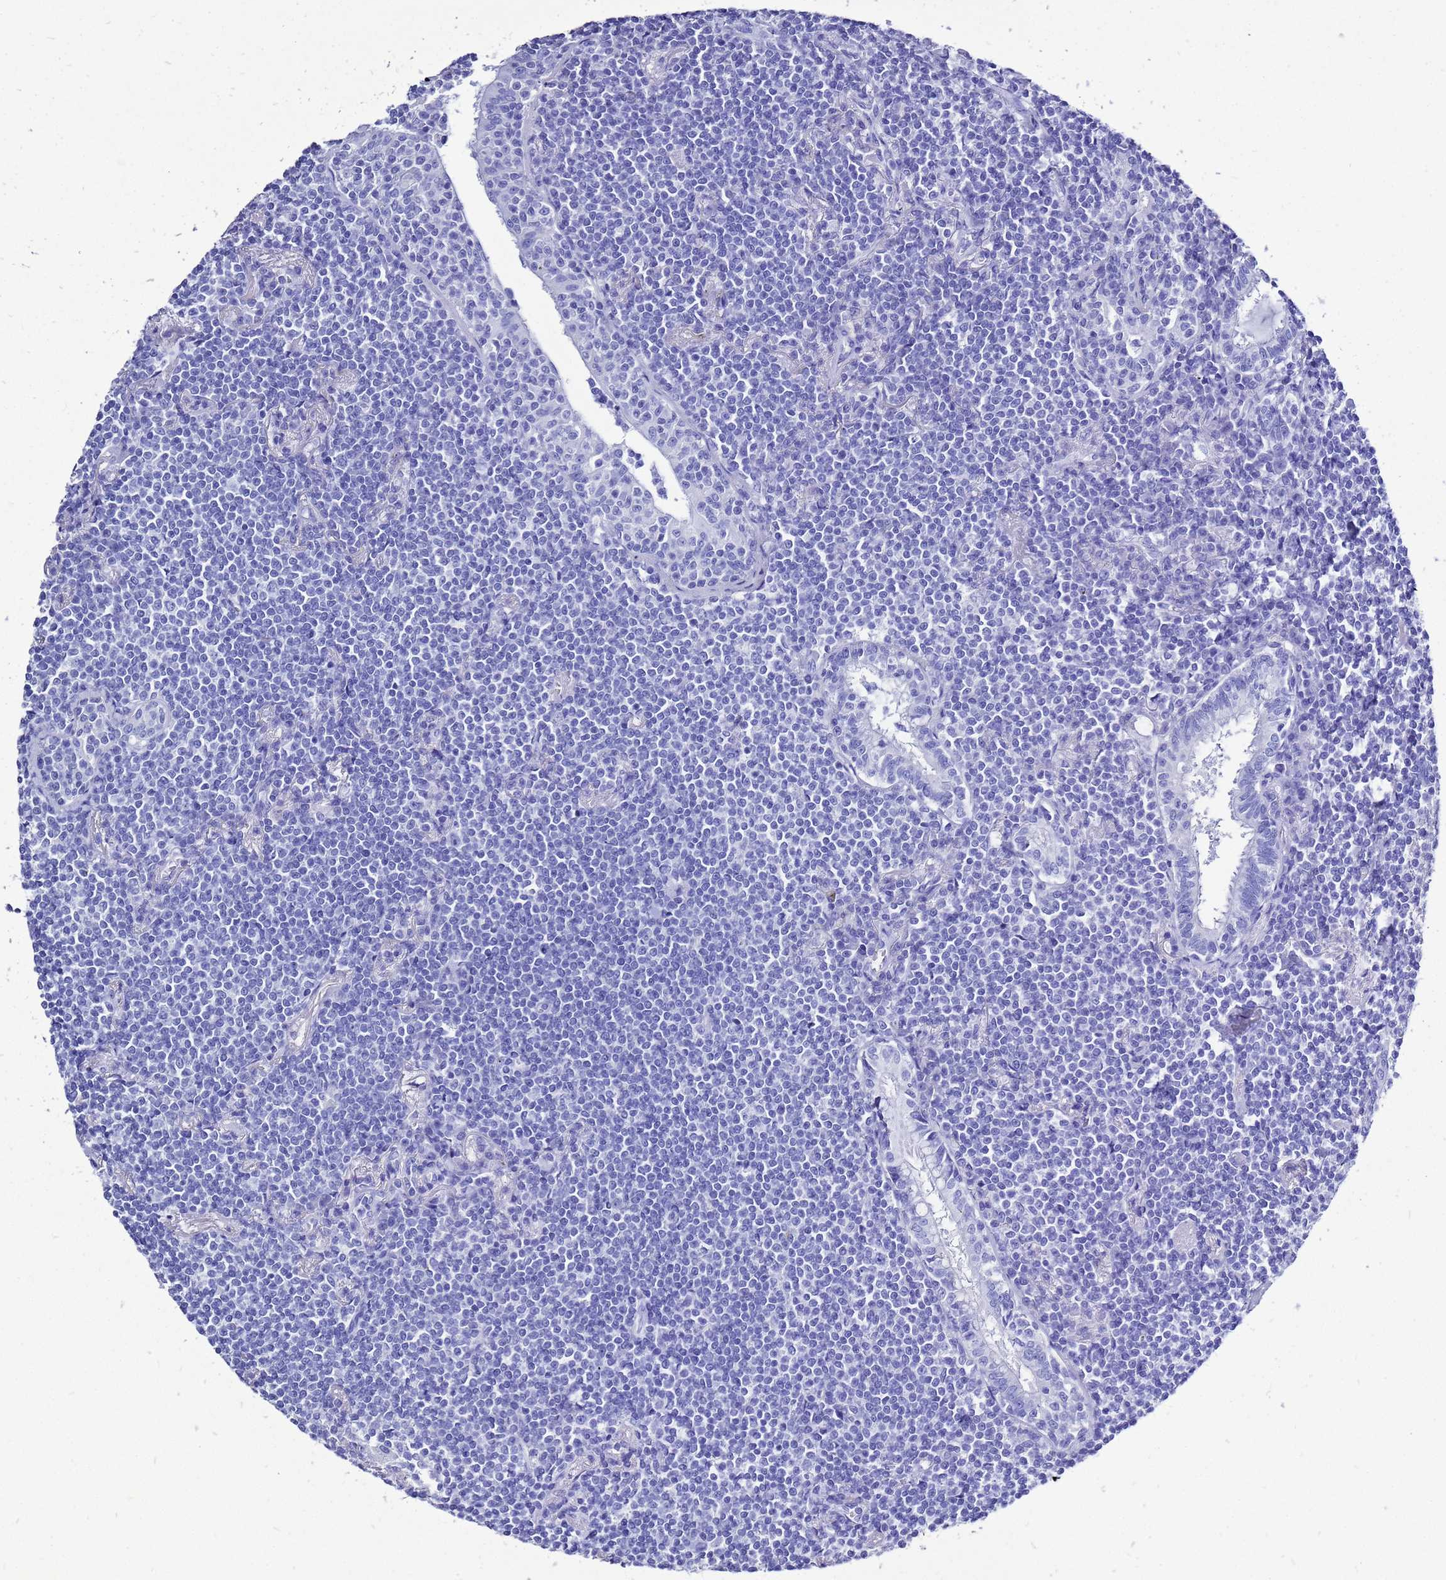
{"staining": {"intensity": "negative", "quantity": "none", "location": "none"}, "tissue": "lymphoma", "cell_type": "Tumor cells", "image_type": "cancer", "snomed": [{"axis": "morphology", "description": "Malignant lymphoma, non-Hodgkin's type, Low grade"}, {"axis": "topography", "description": "Lung"}], "caption": "Image shows no protein expression in tumor cells of lymphoma tissue. (Immunohistochemistry (ihc), brightfield microscopy, high magnification).", "gene": "LIPF", "patient": {"sex": "female", "age": 71}}